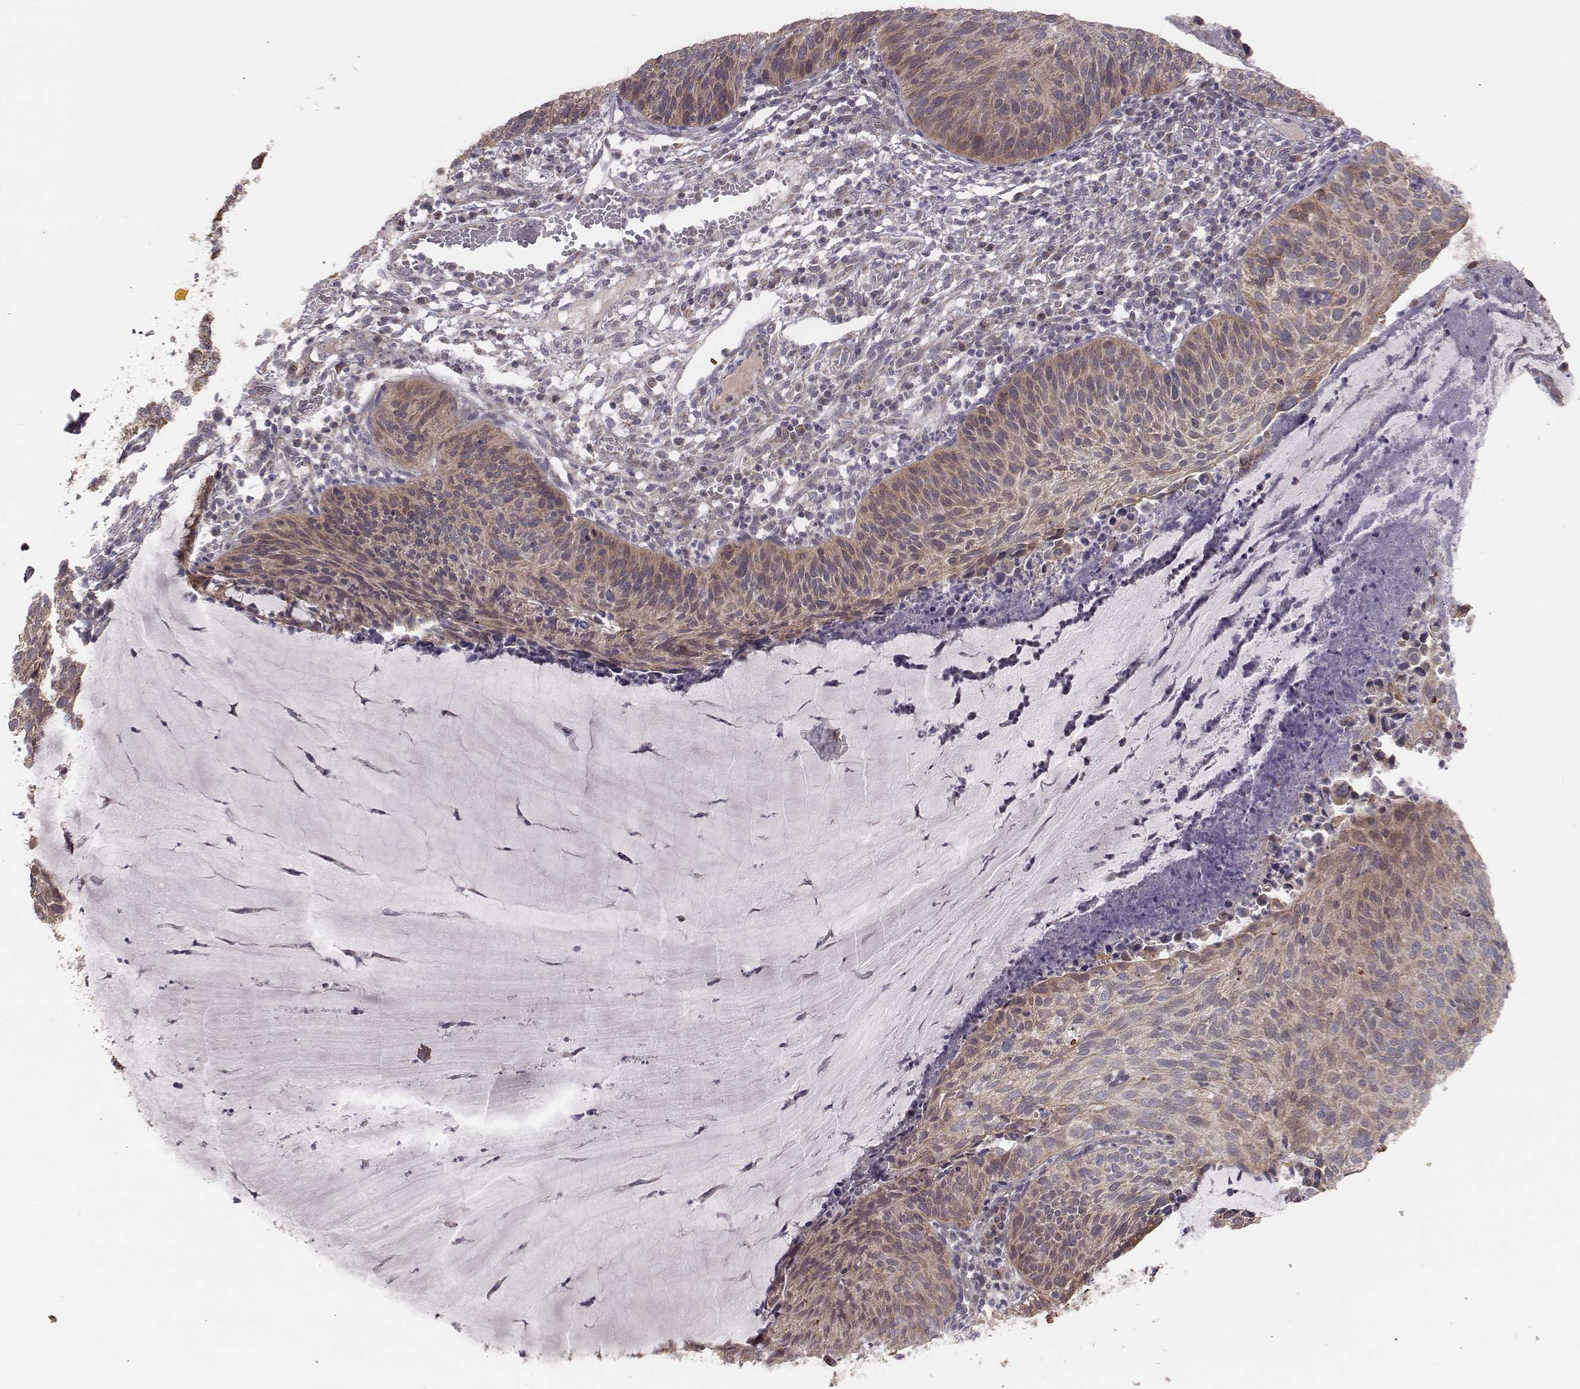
{"staining": {"intensity": "weak", "quantity": "25%-75%", "location": "cytoplasmic/membranous"}, "tissue": "cervical cancer", "cell_type": "Tumor cells", "image_type": "cancer", "snomed": [{"axis": "morphology", "description": "Squamous cell carcinoma, NOS"}, {"axis": "topography", "description": "Cervix"}], "caption": "A photomicrograph of cervical squamous cell carcinoma stained for a protein demonstrates weak cytoplasmic/membranous brown staining in tumor cells.", "gene": "HAVCR1", "patient": {"sex": "female", "age": 36}}